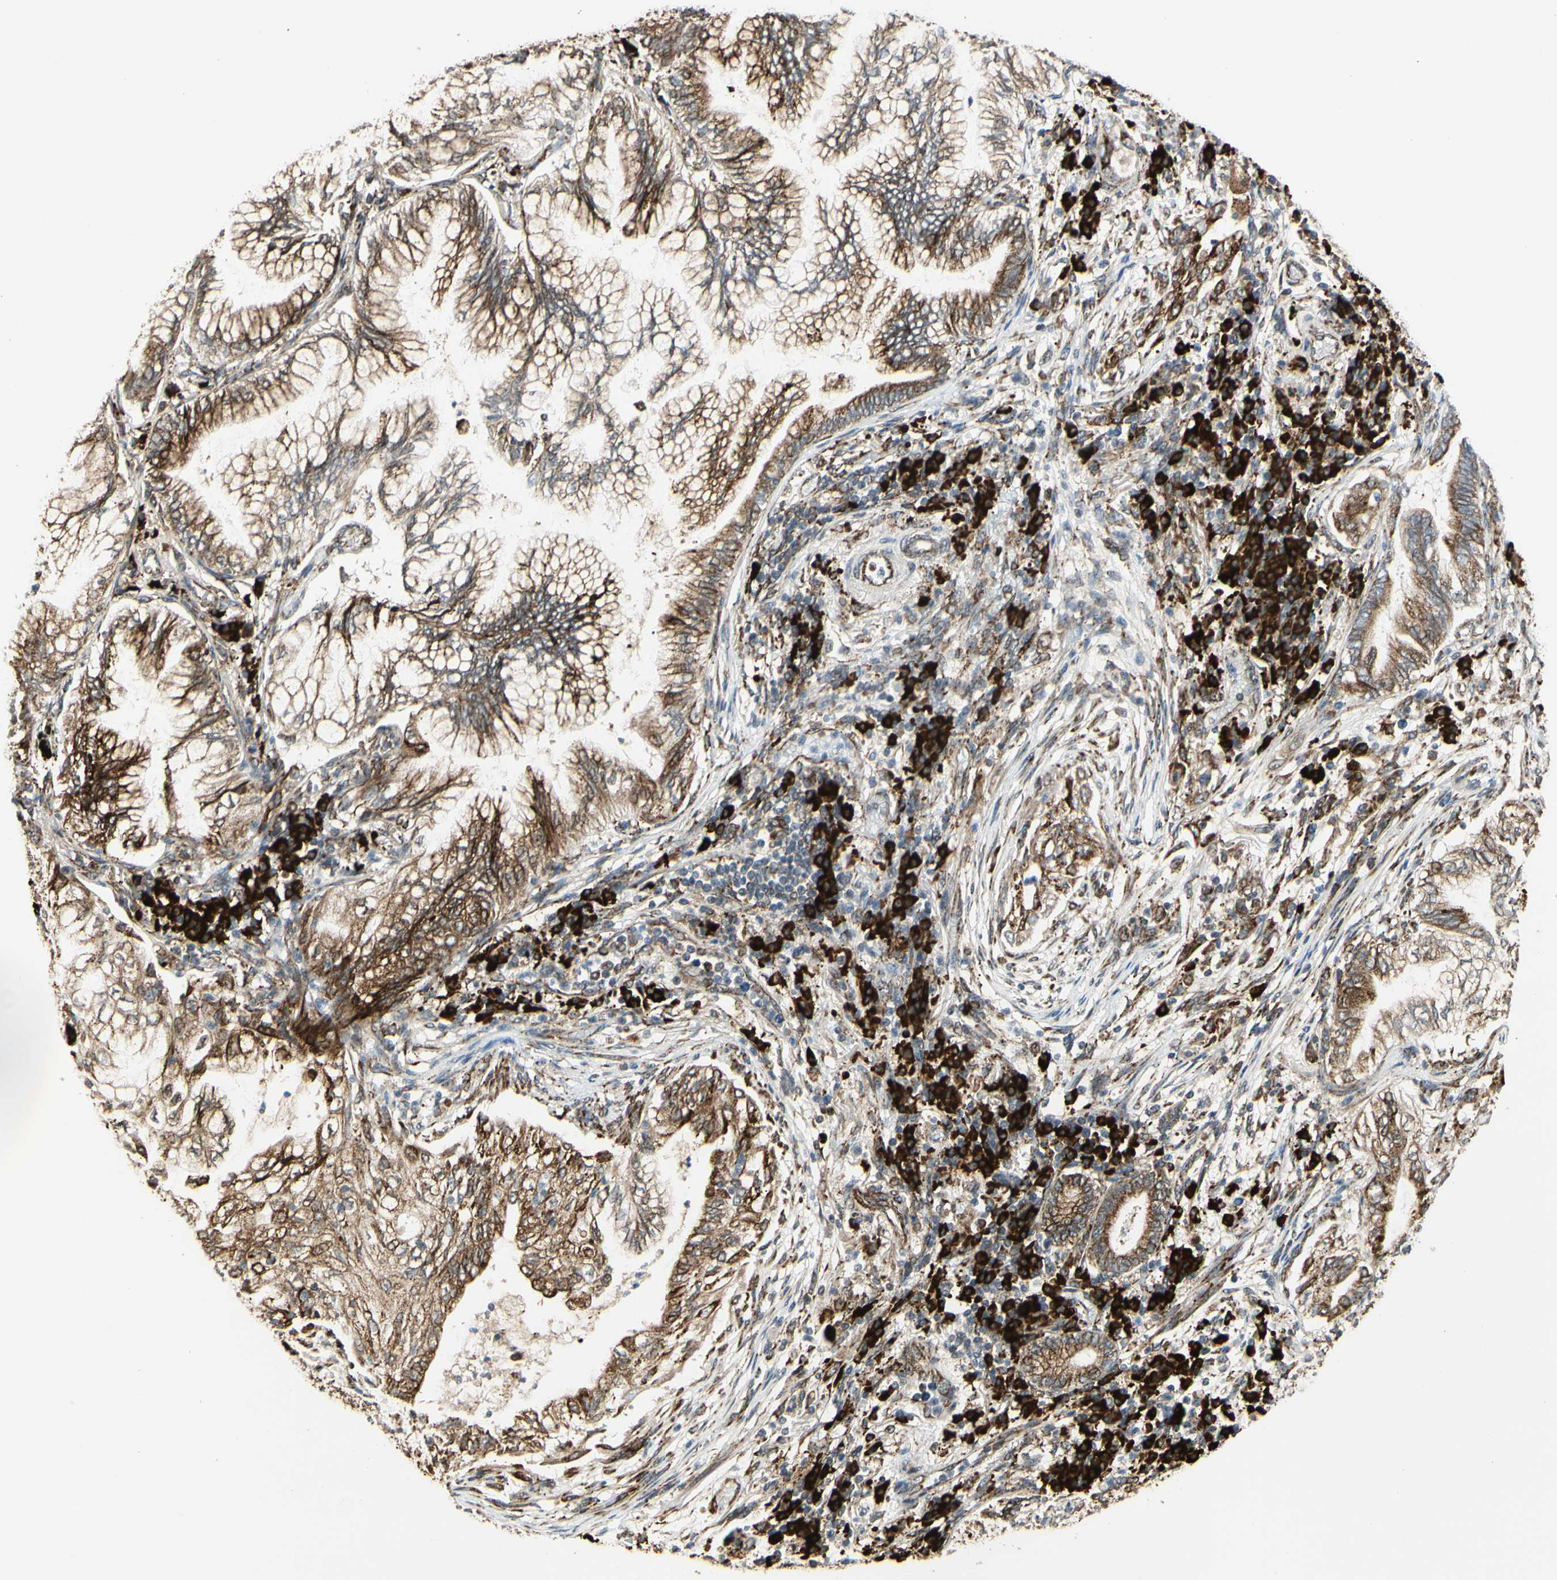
{"staining": {"intensity": "strong", "quantity": ">75%", "location": "cytoplasmic/membranous"}, "tissue": "lung cancer", "cell_type": "Tumor cells", "image_type": "cancer", "snomed": [{"axis": "morphology", "description": "Normal tissue, NOS"}, {"axis": "morphology", "description": "Adenocarcinoma, NOS"}, {"axis": "topography", "description": "Bronchus"}, {"axis": "topography", "description": "Lung"}], "caption": "Strong cytoplasmic/membranous protein expression is identified in about >75% of tumor cells in lung adenocarcinoma.", "gene": "HSP90B1", "patient": {"sex": "female", "age": 70}}